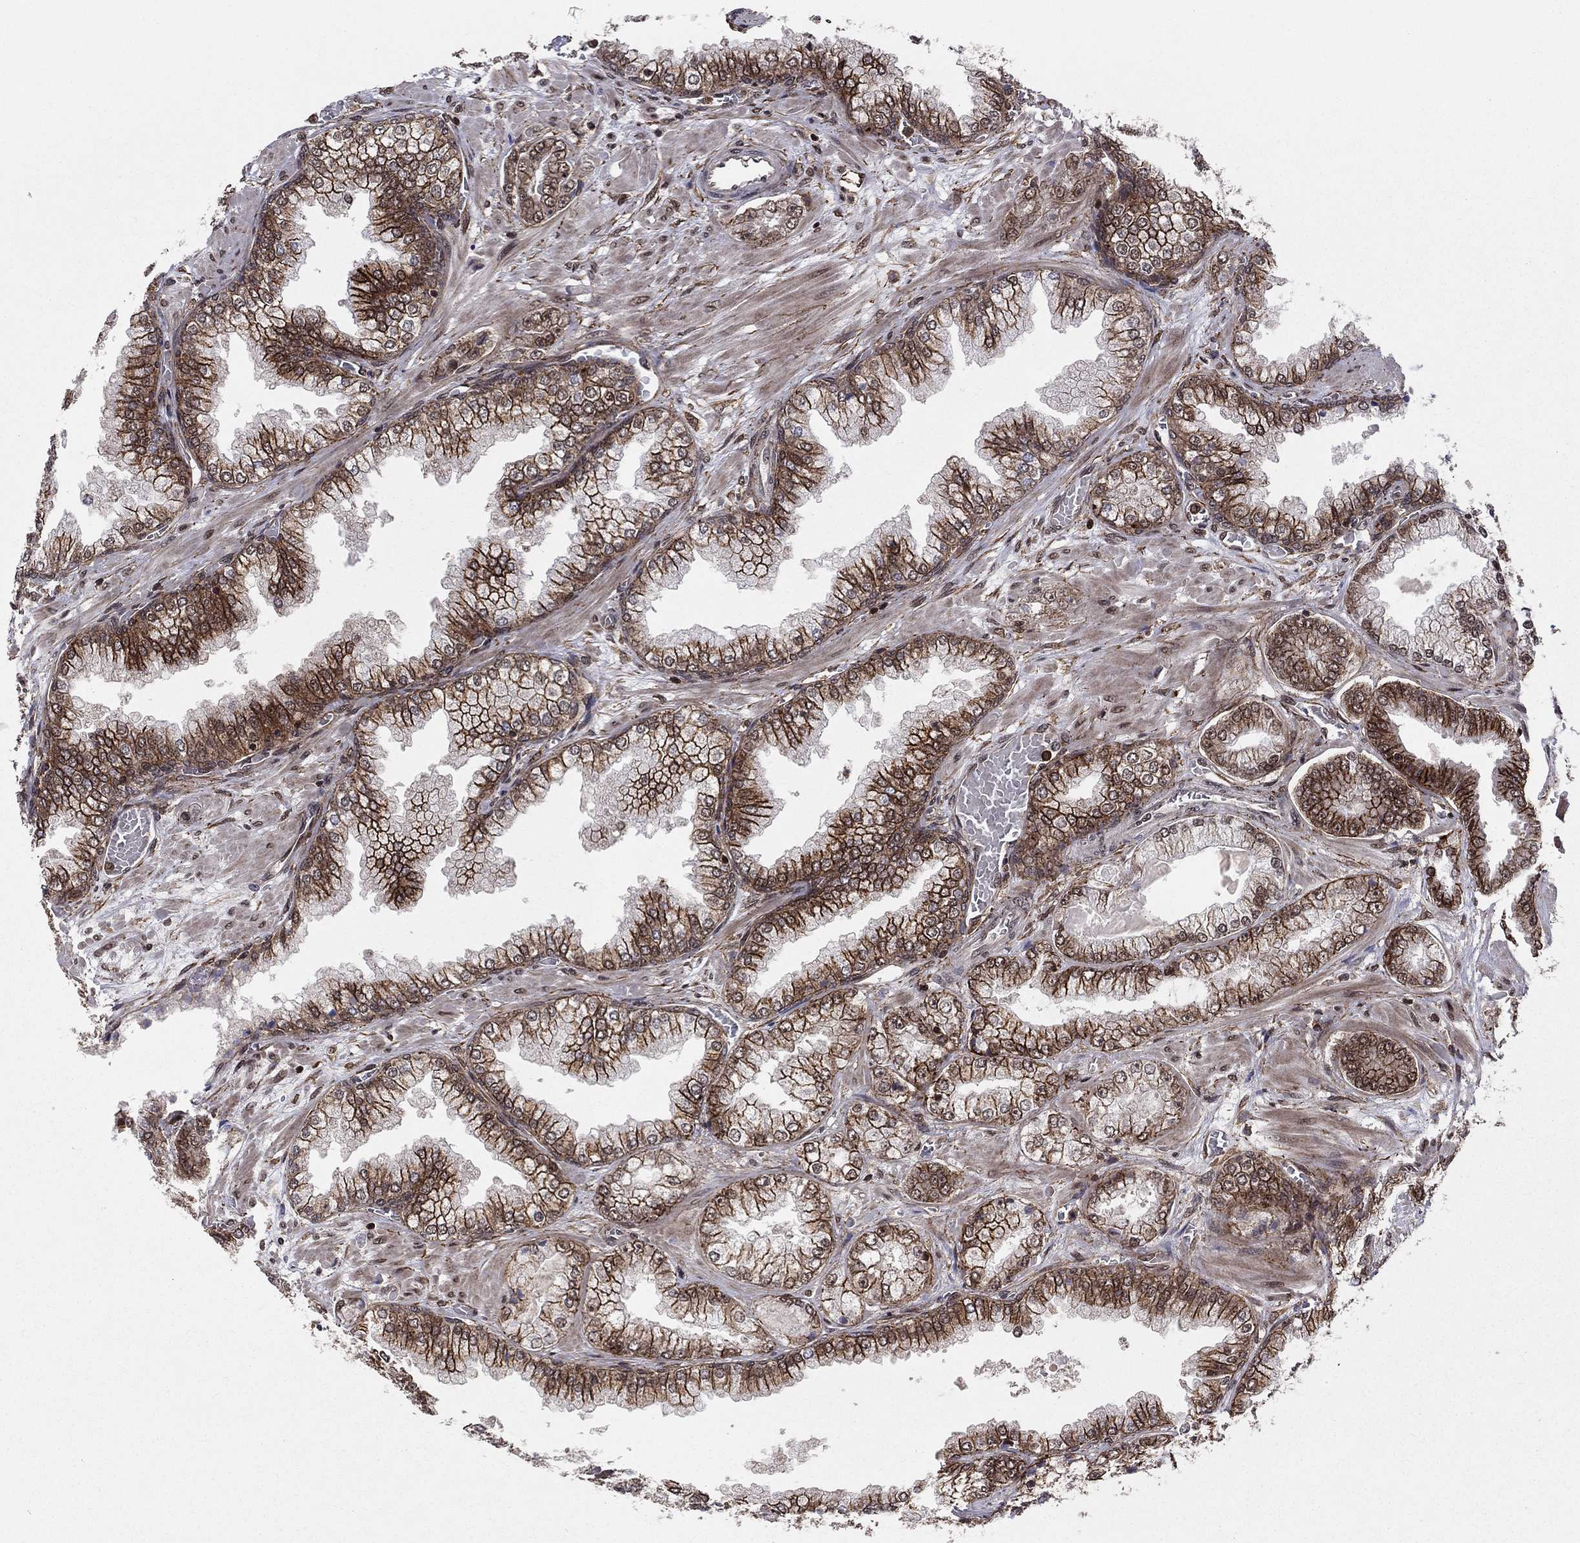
{"staining": {"intensity": "strong", "quantity": ">75%", "location": "cytoplasmic/membranous"}, "tissue": "prostate cancer", "cell_type": "Tumor cells", "image_type": "cancer", "snomed": [{"axis": "morphology", "description": "Adenocarcinoma, Low grade"}, {"axis": "topography", "description": "Prostate"}], "caption": "A brown stain shows strong cytoplasmic/membranous expression of a protein in human low-grade adenocarcinoma (prostate) tumor cells.", "gene": "SSX2IP", "patient": {"sex": "male", "age": 57}}